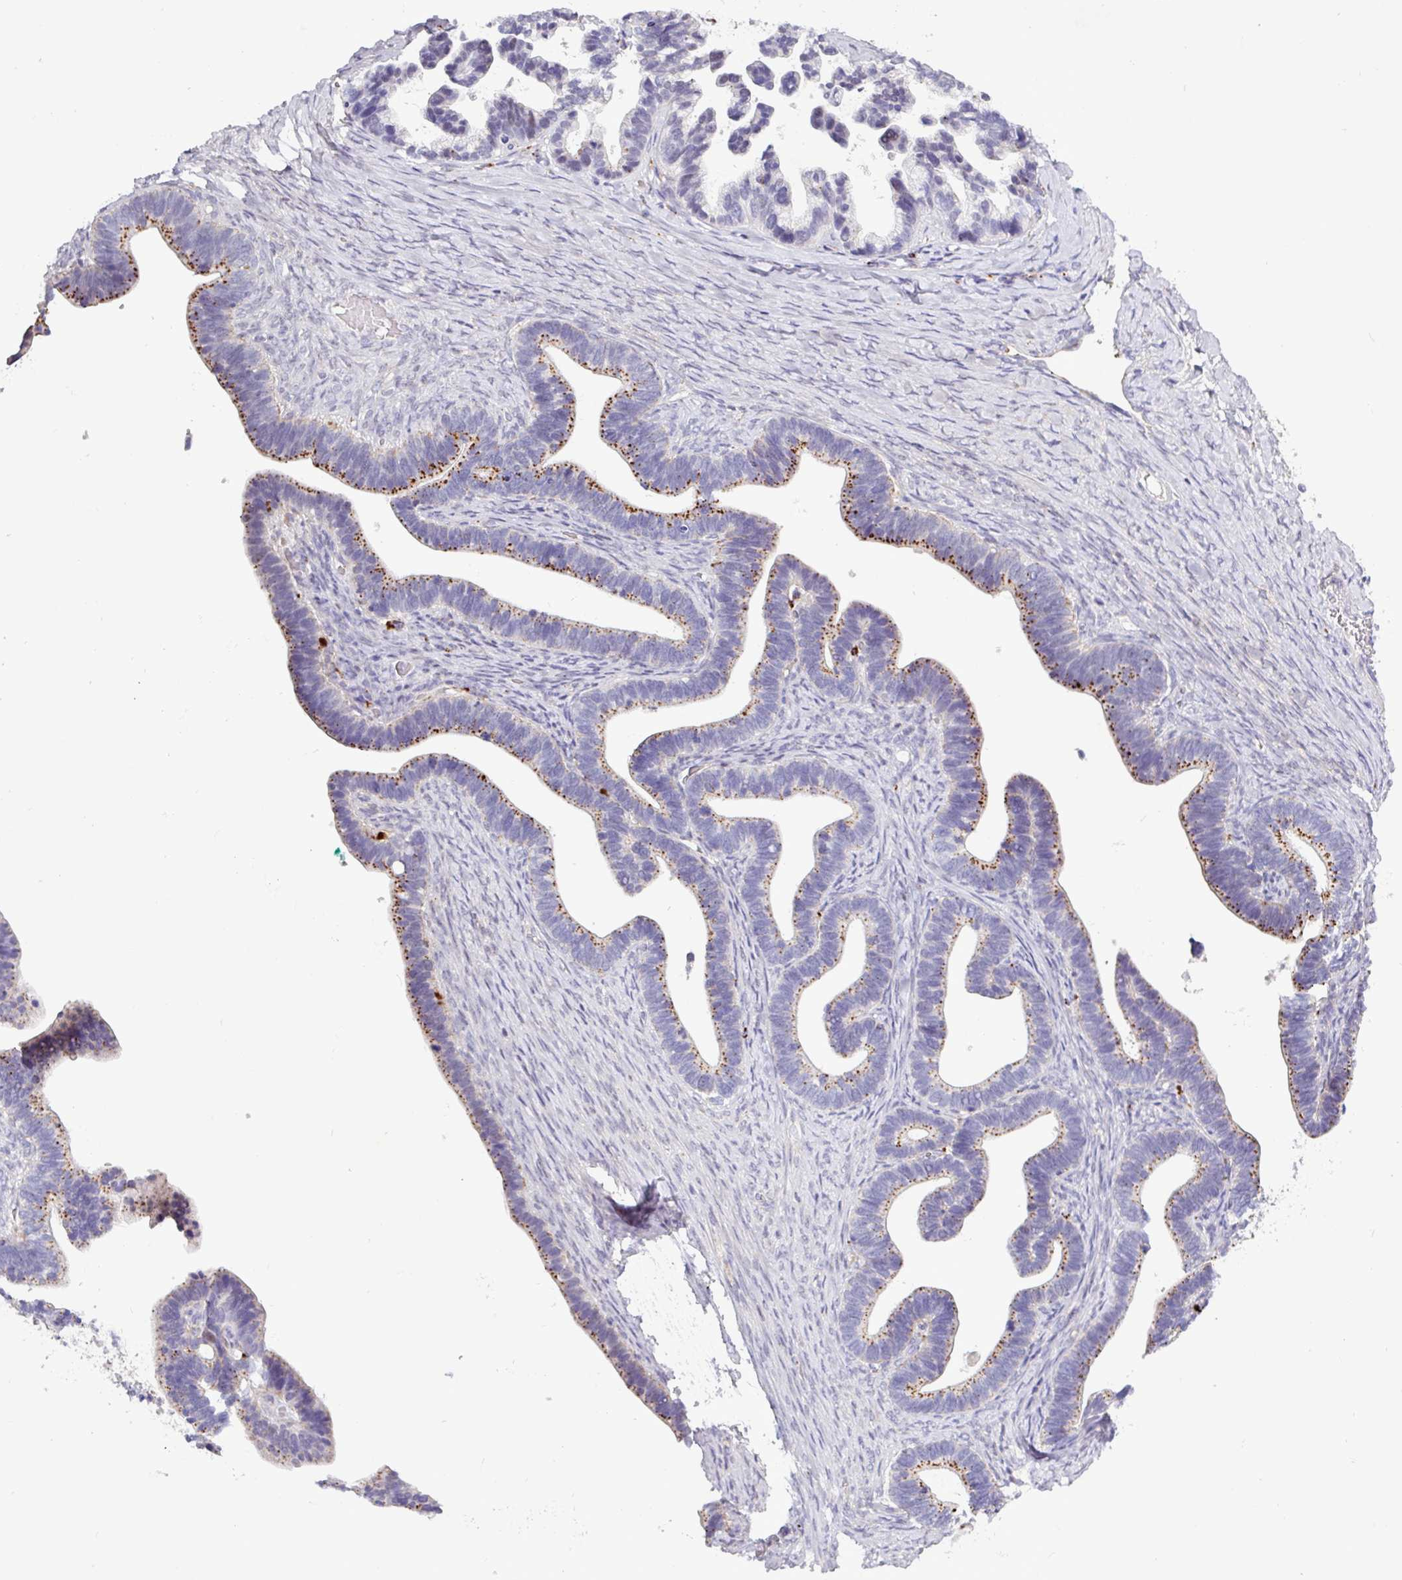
{"staining": {"intensity": "strong", "quantity": "25%-75%", "location": "cytoplasmic/membranous"}, "tissue": "ovarian cancer", "cell_type": "Tumor cells", "image_type": "cancer", "snomed": [{"axis": "morphology", "description": "Cystadenocarcinoma, serous, NOS"}, {"axis": "topography", "description": "Ovary"}], "caption": "Tumor cells exhibit strong cytoplasmic/membranous expression in about 25%-75% of cells in ovarian serous cystadenocarcinoma. Nuclei are stained in blue.", "gene": "AMIGO2", "patient": {"sex": "female", "age": 56}}